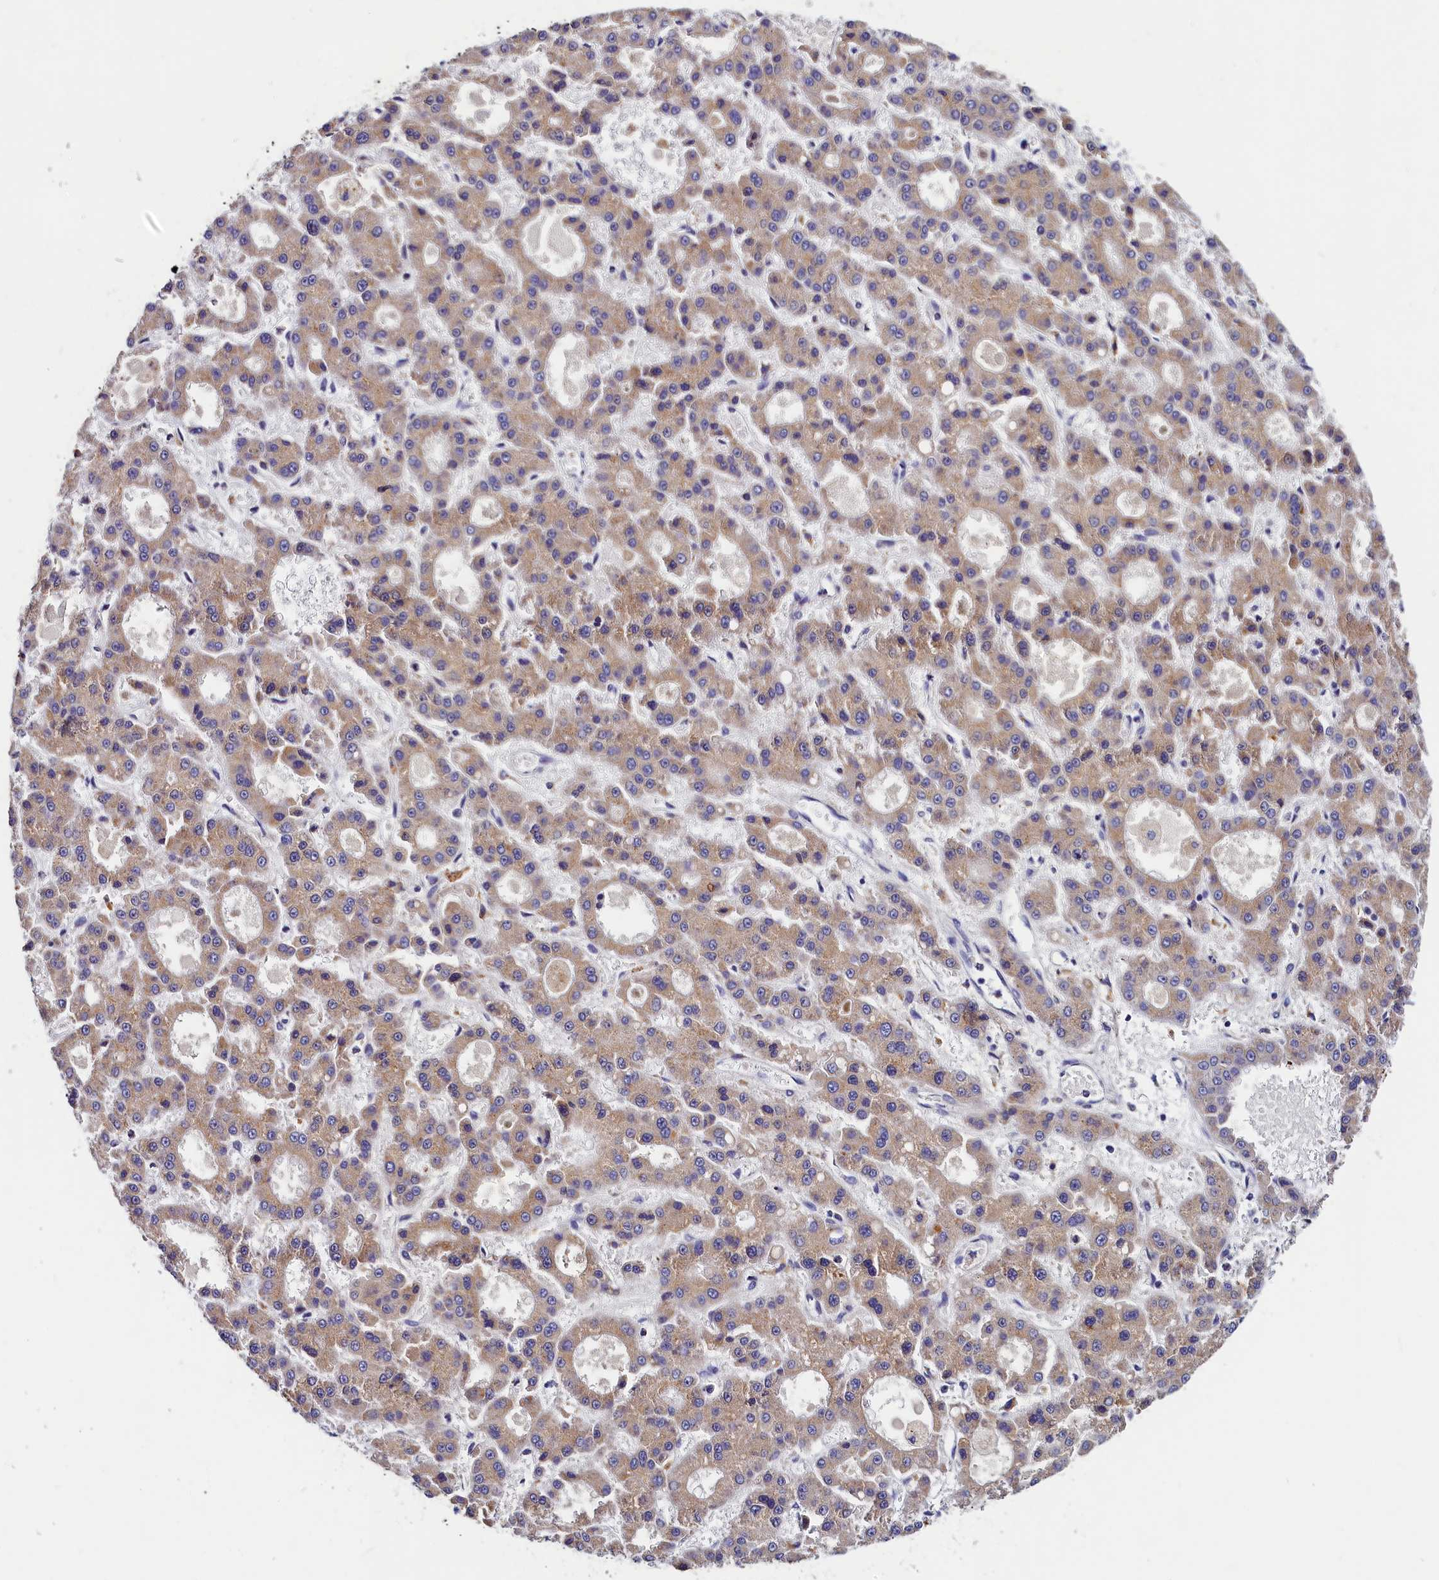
{"staining": {"intensity": "moderate", "quantity": ">75%", "location": "cytoplasmic/membranous"}, "tissue": "liver cancer", "cell_type": "Tumor cells", "image_type": "cancer", "snomed": [{"axis": "morphology", "description": "Carcinoma, Hepatocellular, NOS"}, {"axis": "topography", "description": "Liver"}], "caption": "Immunohistochemistry micrograph of neoplastic tissue: human liver cancer stained using immunohistochemistry (IHC) displays medium levels of moderate protein expression localized specifically in the cytoplasmic/membranous of tumor cells, appearing as a cytoplasmic/membranous brown color.", "gene": "ST7L", "patient": {"sex": "male", "age": 70}}